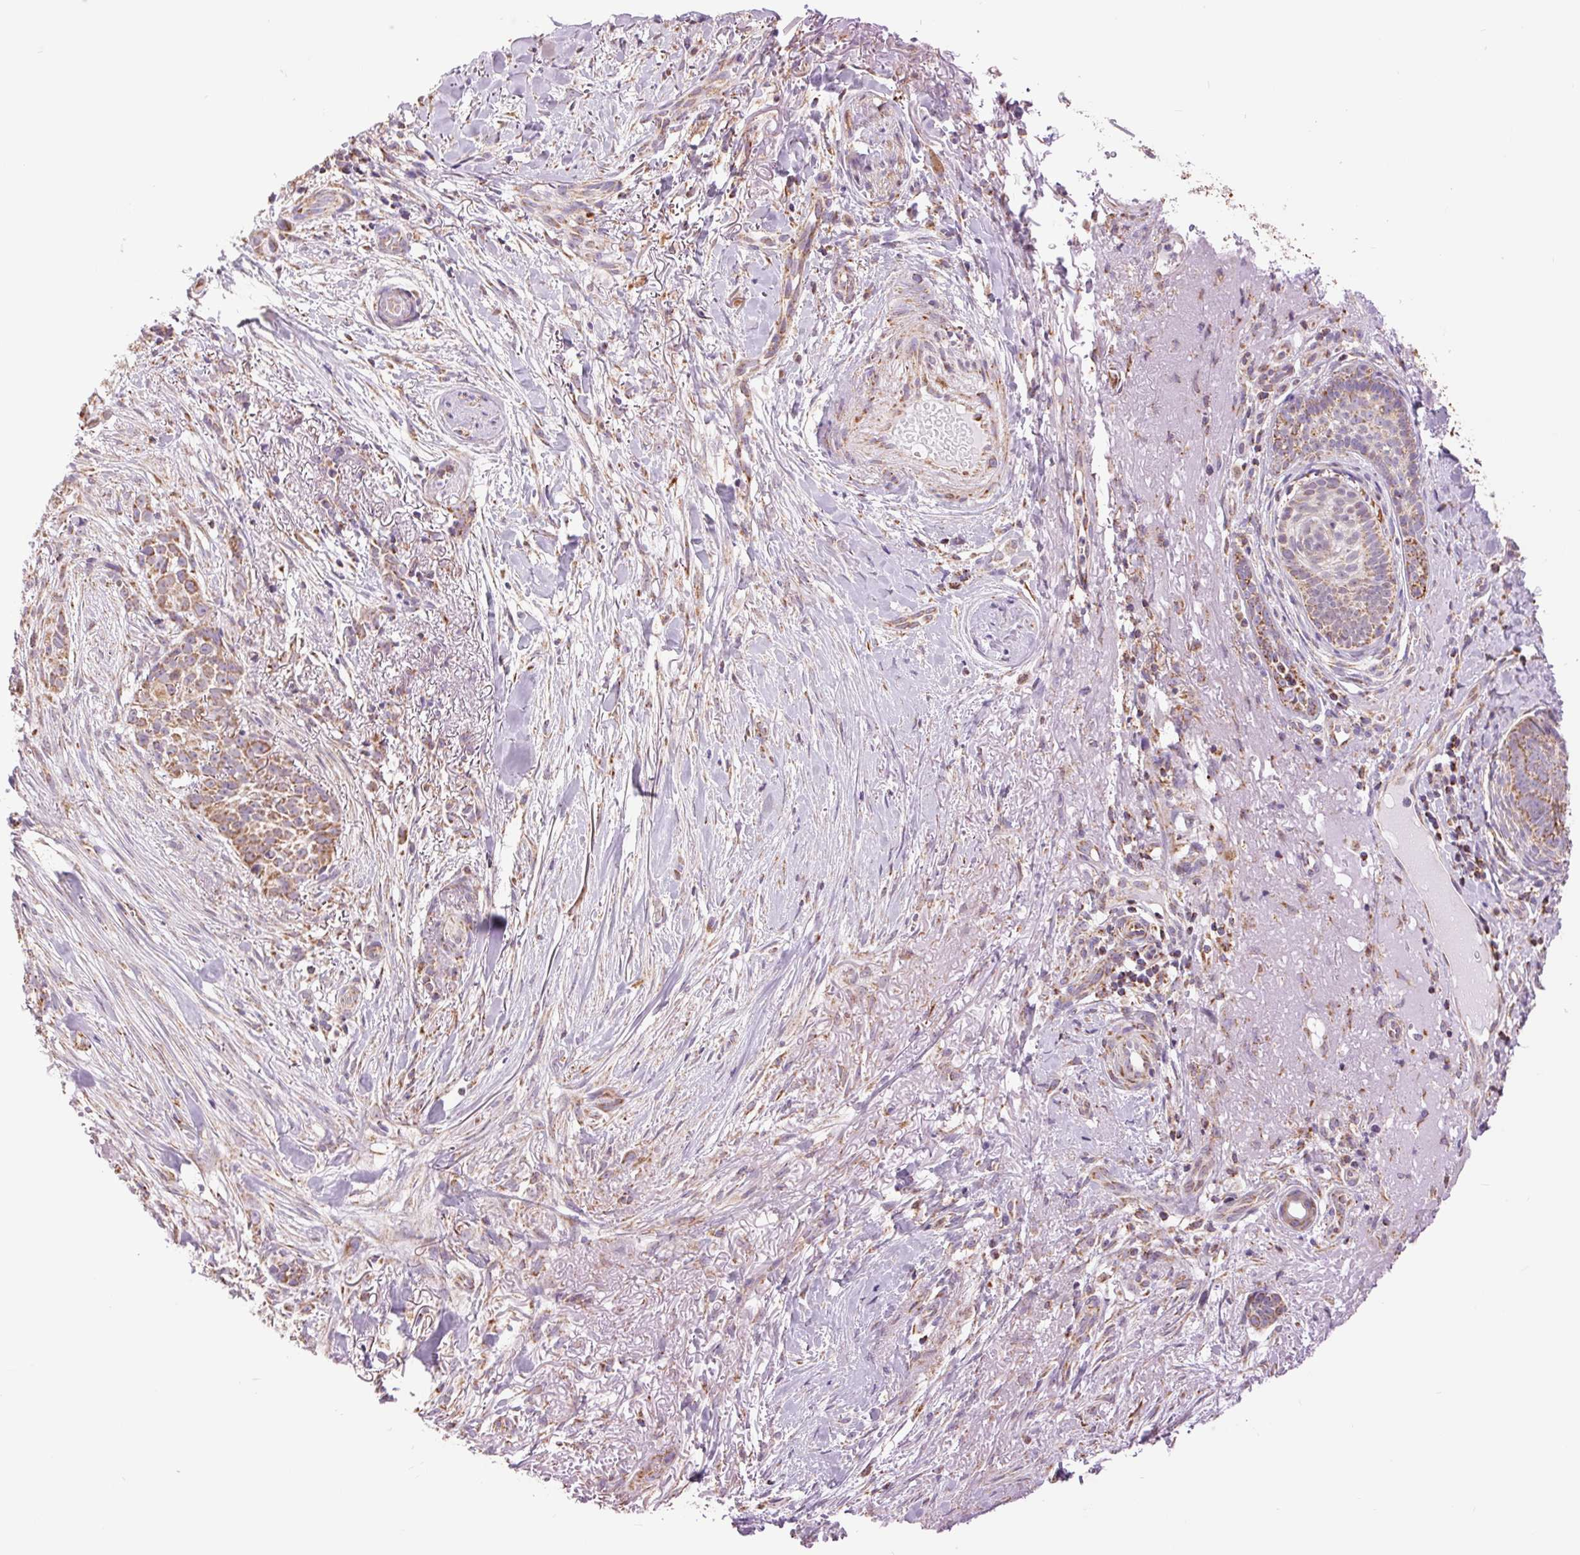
{"staining": {"intensity": "moderate", "quantity": ">75%", "location": "cytoplasmic/membranous"}, "tissue": "skin cancer", "cell_type": "Tumor cells", "image_type": "cancer", "snomed": [{"axis": "morphology", "description": "Basal cell carcinoma"}, {"axis": "topography", "description": "Skin"}], "caption": "The photomicrograph demonstrates a brown stain indicating the presence of a protein in the cytoplasmic/membranous of tumor cells in skin cancer (basal cell carcinoma). The staining was performed using DAB (3,3'-diaminobenzidine), with brown indicating positive protein expression. Nuclei are stained blue with hematoxylin.", "gene": "ATP5PB", "patient": {"sex": "male", "age": 87}}